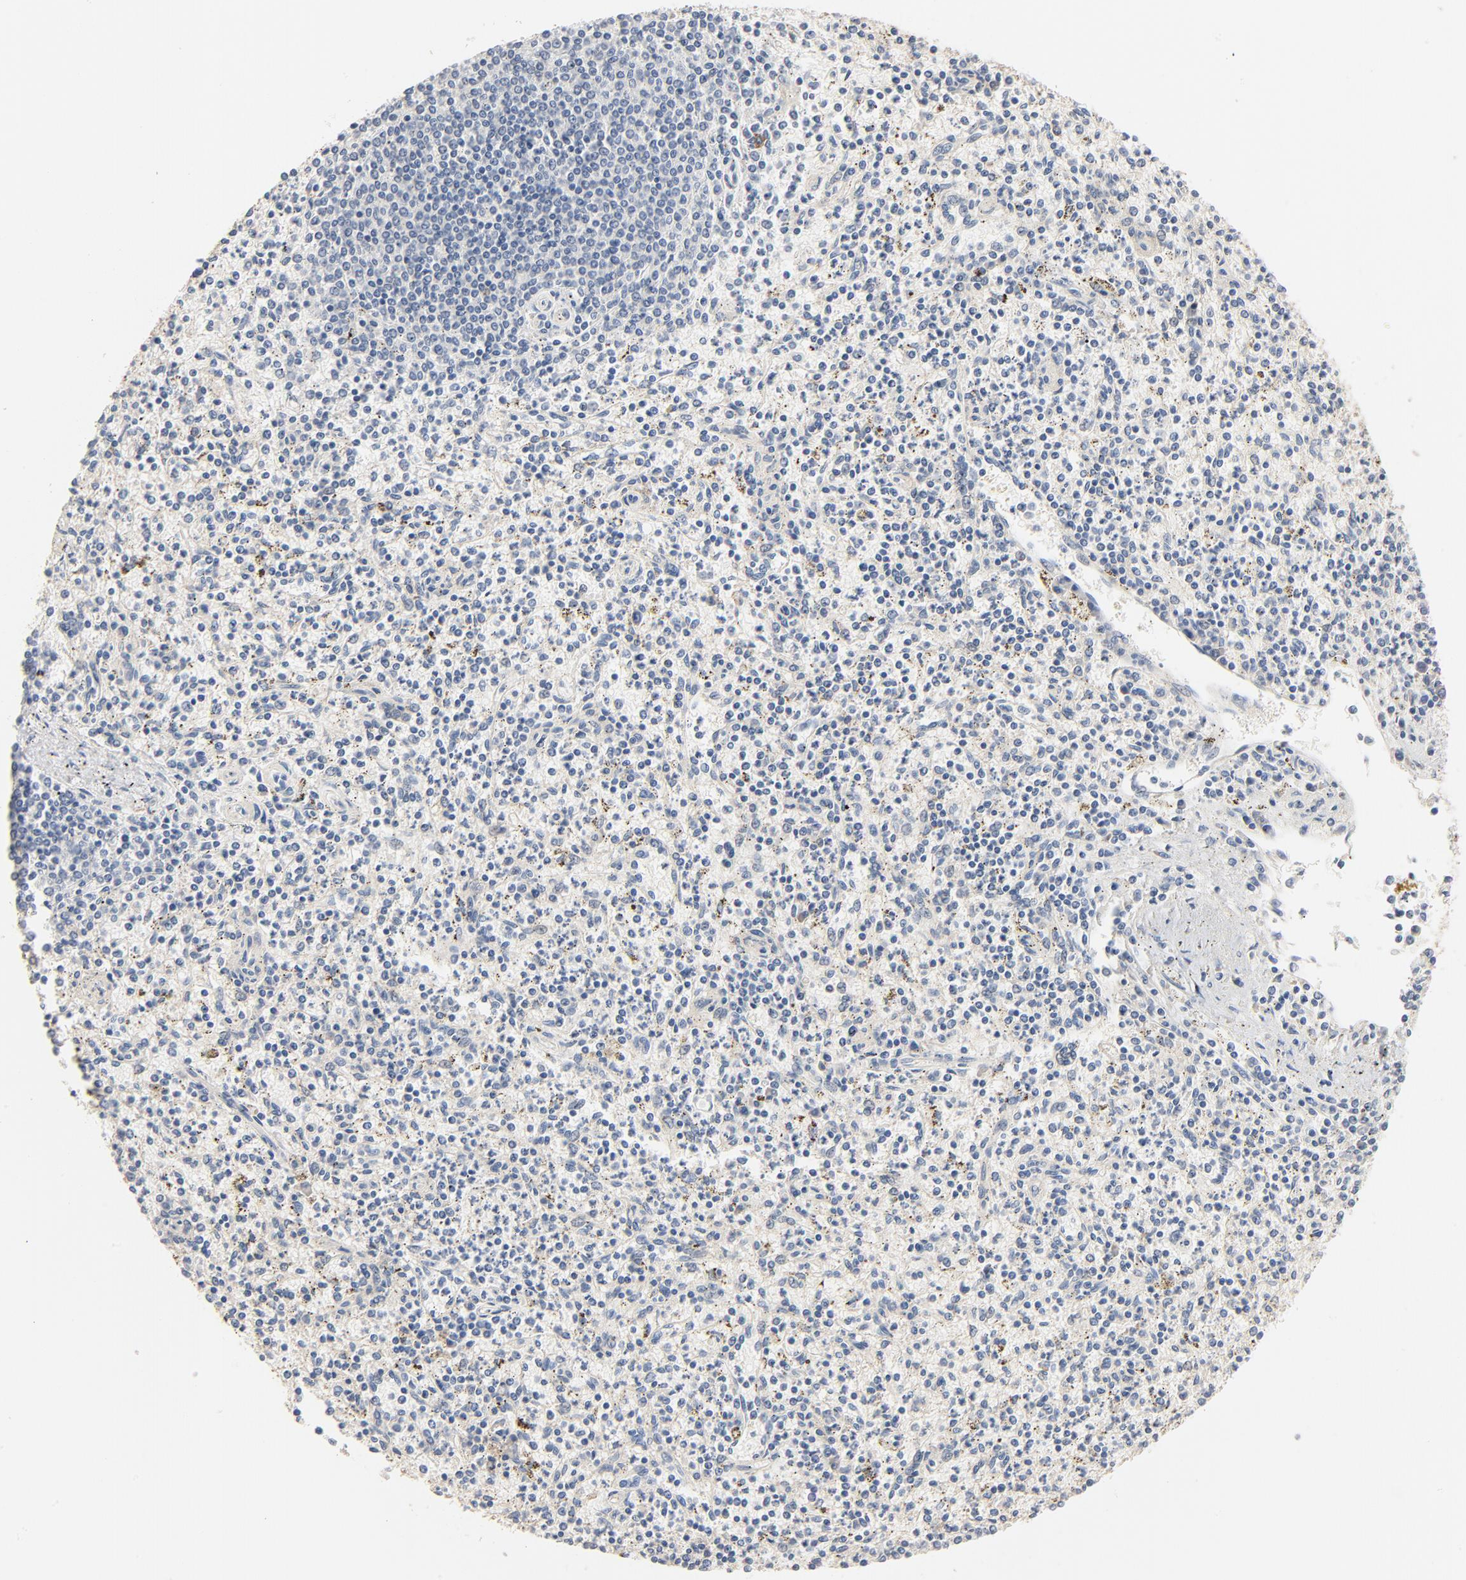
{"staining": {"intensity": "negative", "quantity": "none", "location": "none"}, "tissue": "spleen", "cell_type": "Cells in red pulp", "image_type": "normal", "snomed": [{"axis": "morphology", "description": "Normal tissue, NOS"}, {"axis": "topography", "description": "Spleen"}], "caption": "Immunohistochemistry image of normal human spleen stained for a protein (brown), which exhibits no positivity in cells in red pulp. The staining is performed using DAB (3,3'-diaminobenzidine) brown chromogen with nuclei counter-stained in using hematoxylin.", "gene": "ZDHHC8", "patient": {"sex": "male", "age": 72}}